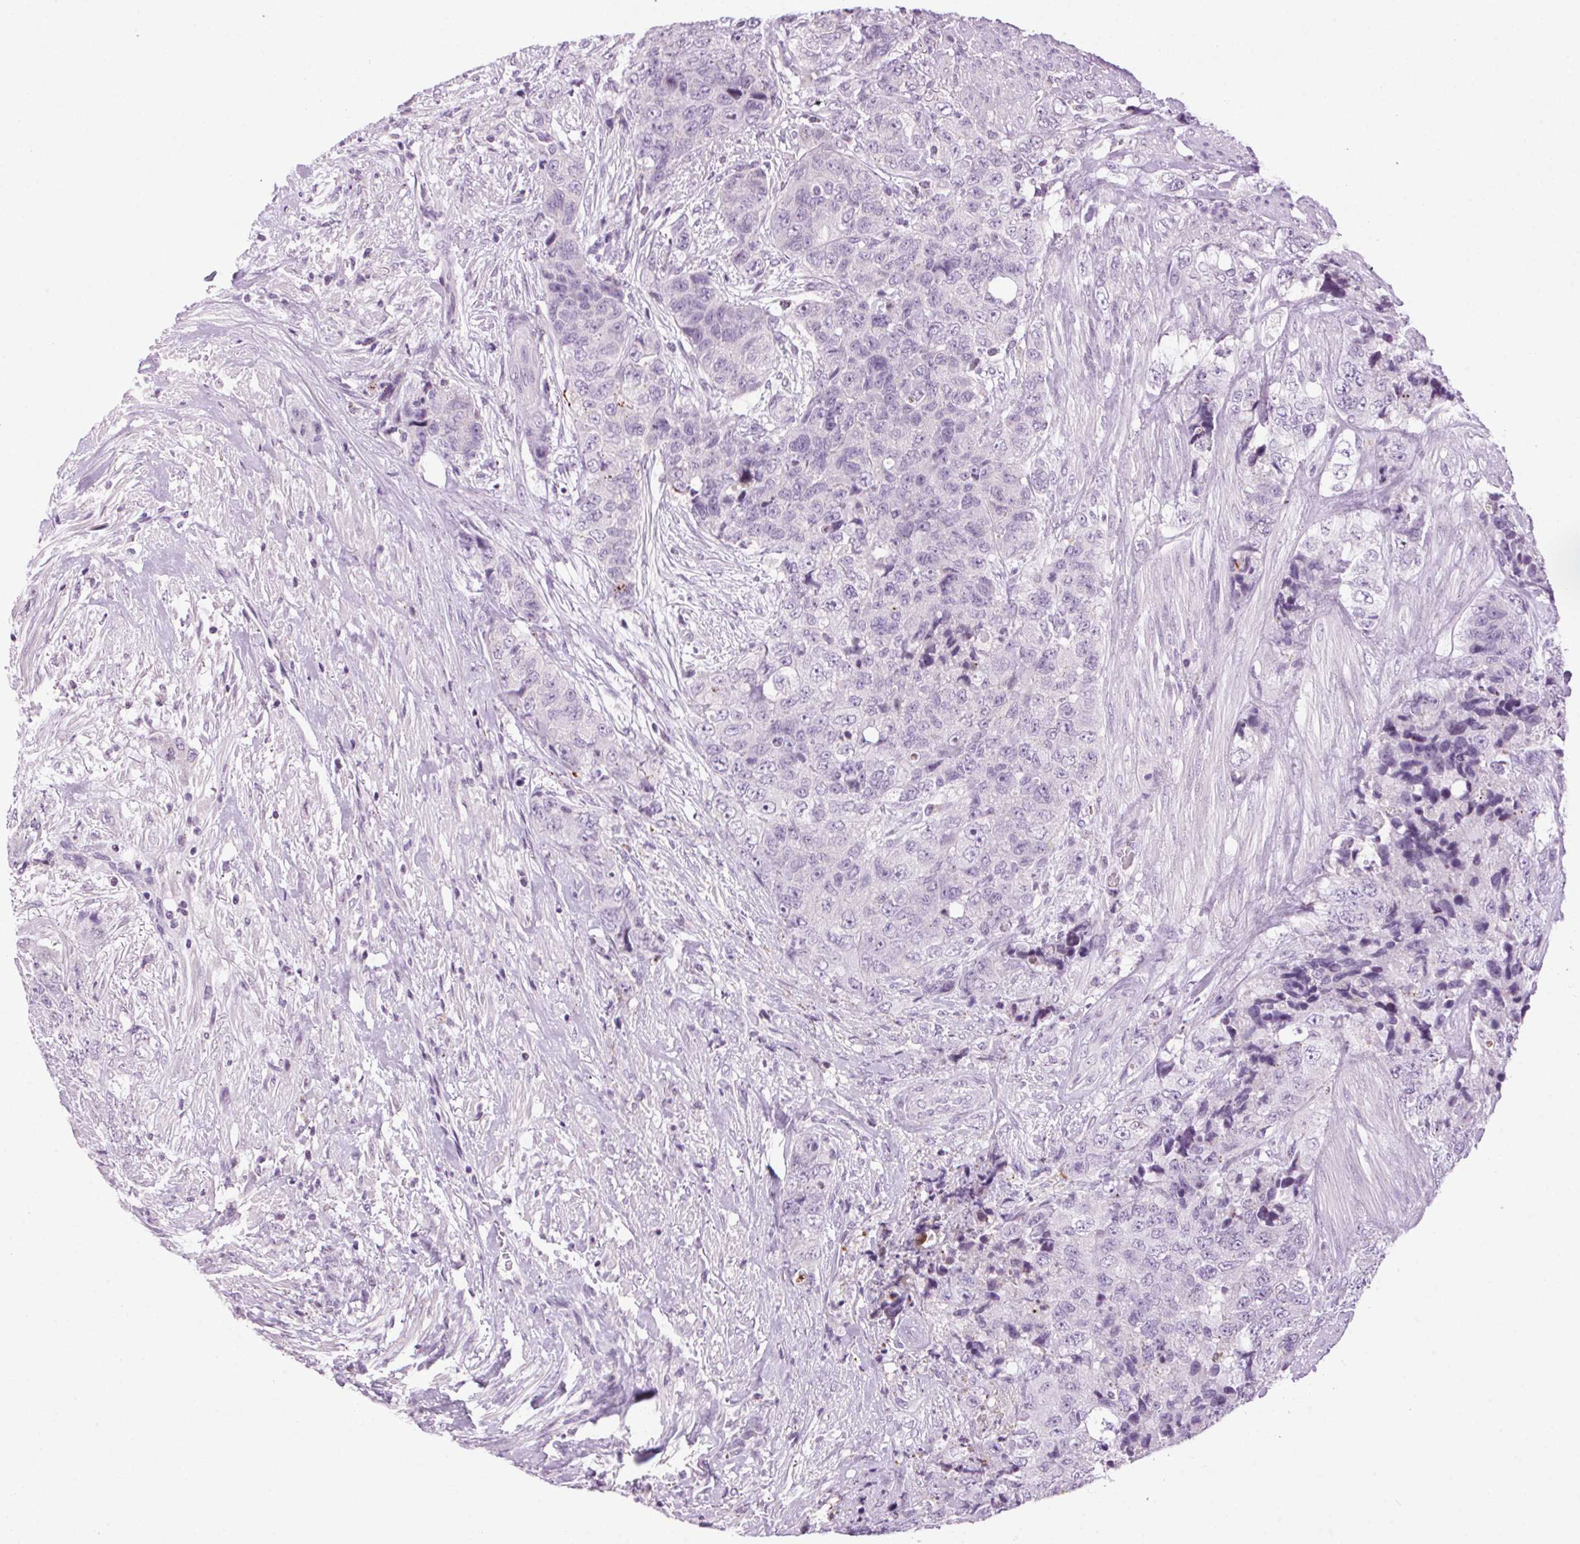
{"staining": {"intensity": "negative", "quantity": "none", "location": "none"}, "tissue": "urothelial cancer", "cell_type": "Tumor cells", "image_type": "cancer", "snomed": [{"axis": "morphology", "description": "Urothelial carcinoma, High grade"}, {"axis": "topography", "description": "Urinary bladder"}], "caption": "Urothelial carcinoma (high-grade) was stained to show a protein in brown. There is no significant expression in tumor cells.", "gene": "TMEM88B", "patient": {"sex": "female", "age": 78}}